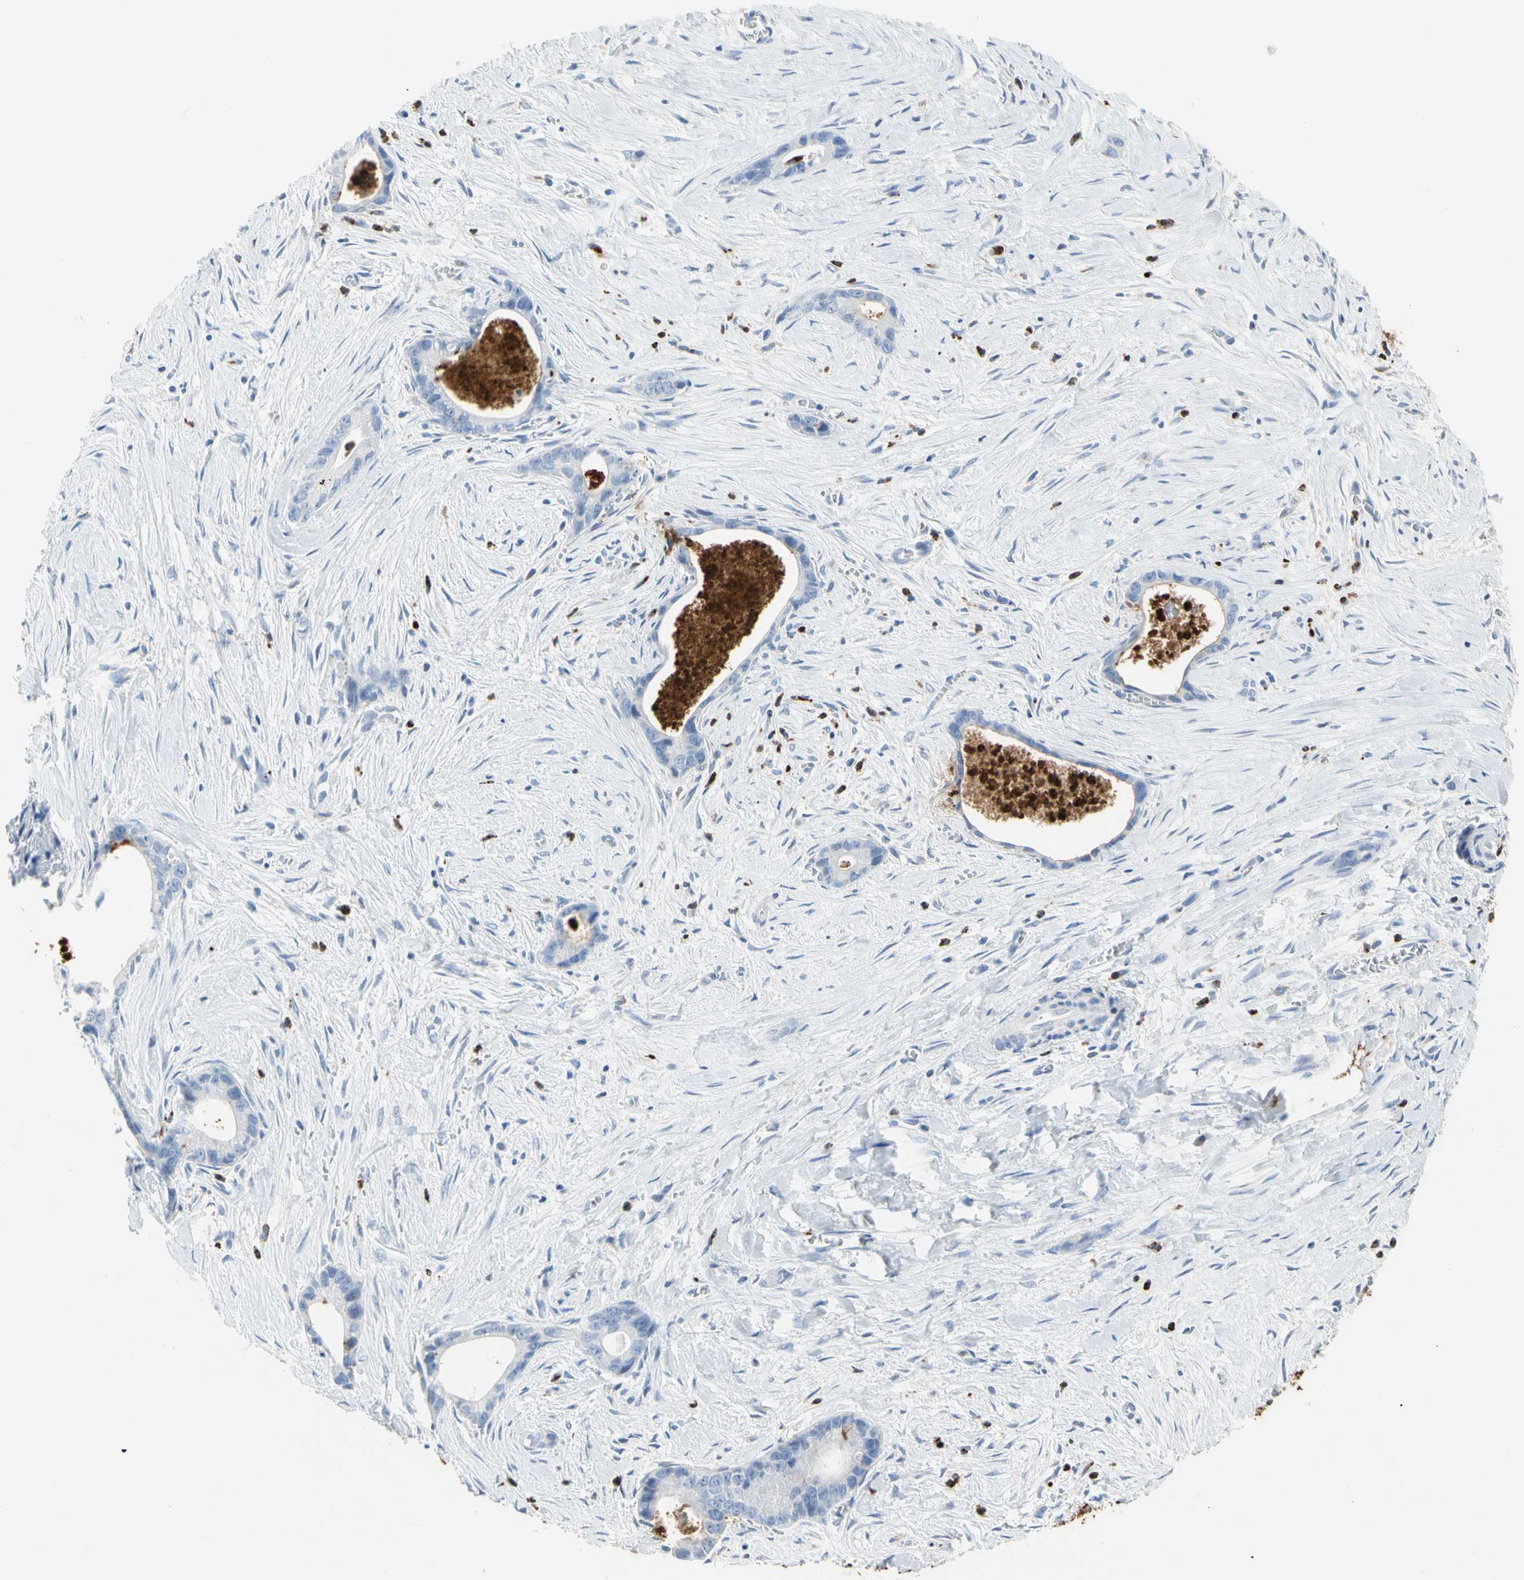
{"staining": {"intensity": "negative", "quantity": "none", "location": "none"}, "tissue": "liver cancer", "cell_type": "Tumor cells", "image_type": "cancer", "snomed": [{"axis": "morphology", "description": "Cholangiocarcinoma"}, {"axis": "topography", "description": "Liver"}], "caption": "A high-resolution histopathology image shows immunohistochemistry (IHC) staining of liver cancer (cholangiocarcinoma), which reveals no significant staining in tumor cells.", "gene": "CLEC4A", "patient": {"sex": "female", "age": 55}}